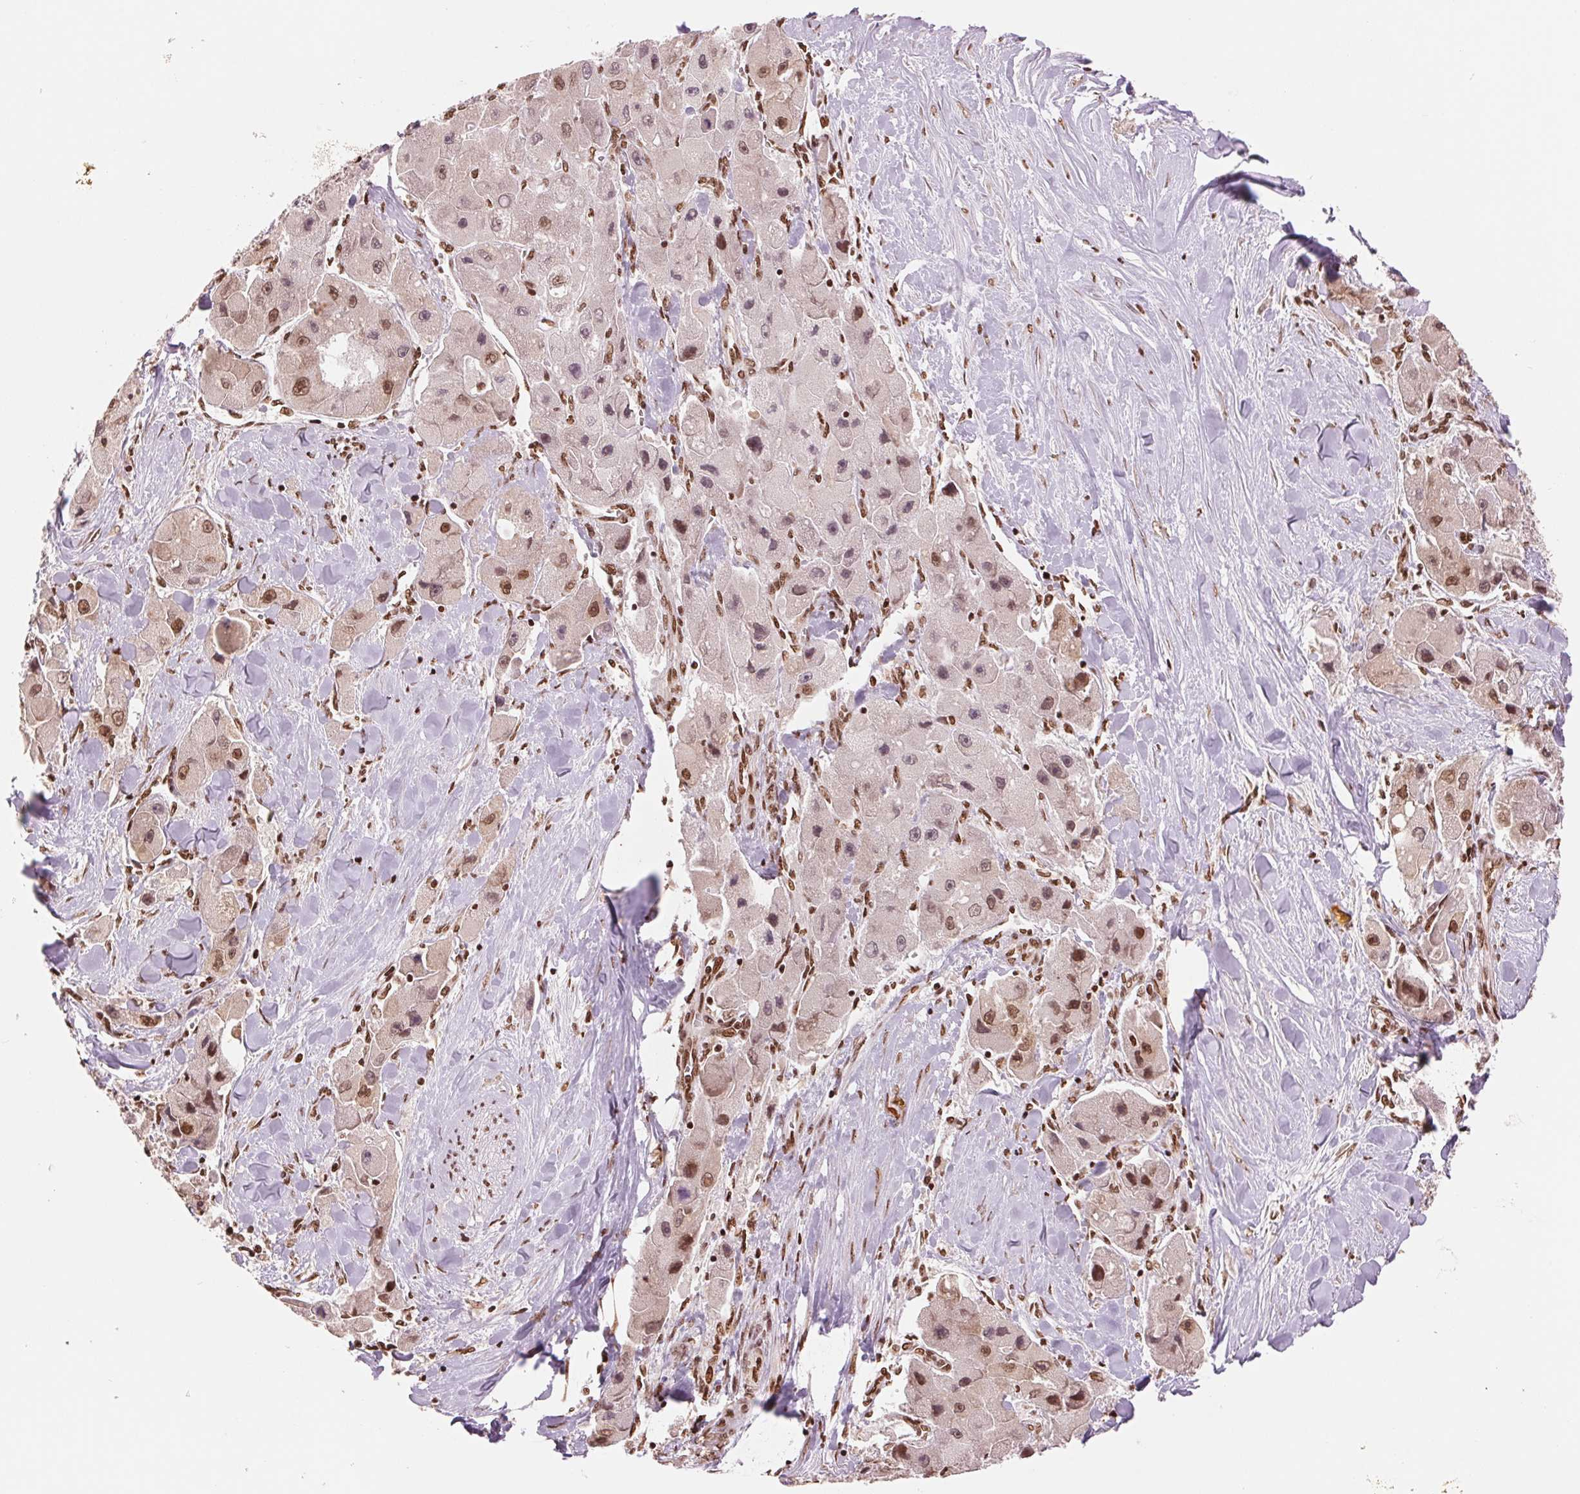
{"staining": {"intensity": "moderate", "quantity": "<25%", "location": "nuclear"}, "tissue": "liver cancer", "cell_type": "Tumor cells", "image_type": "cancer", "snomed": [{"axis": "morphology", "description": "Carcinoma, Hepatocellular, NOS"}, {"axis": "topography", "description": "Liver"}], "caption": "This is a photomicrograph of IHC staining of liver cancer (hepatocellular carcinoma), which shows moderate staining in the nuclear of tumor cells.", "gene": "TTLL9", "patient": {"sex": "male", "age": 24}}